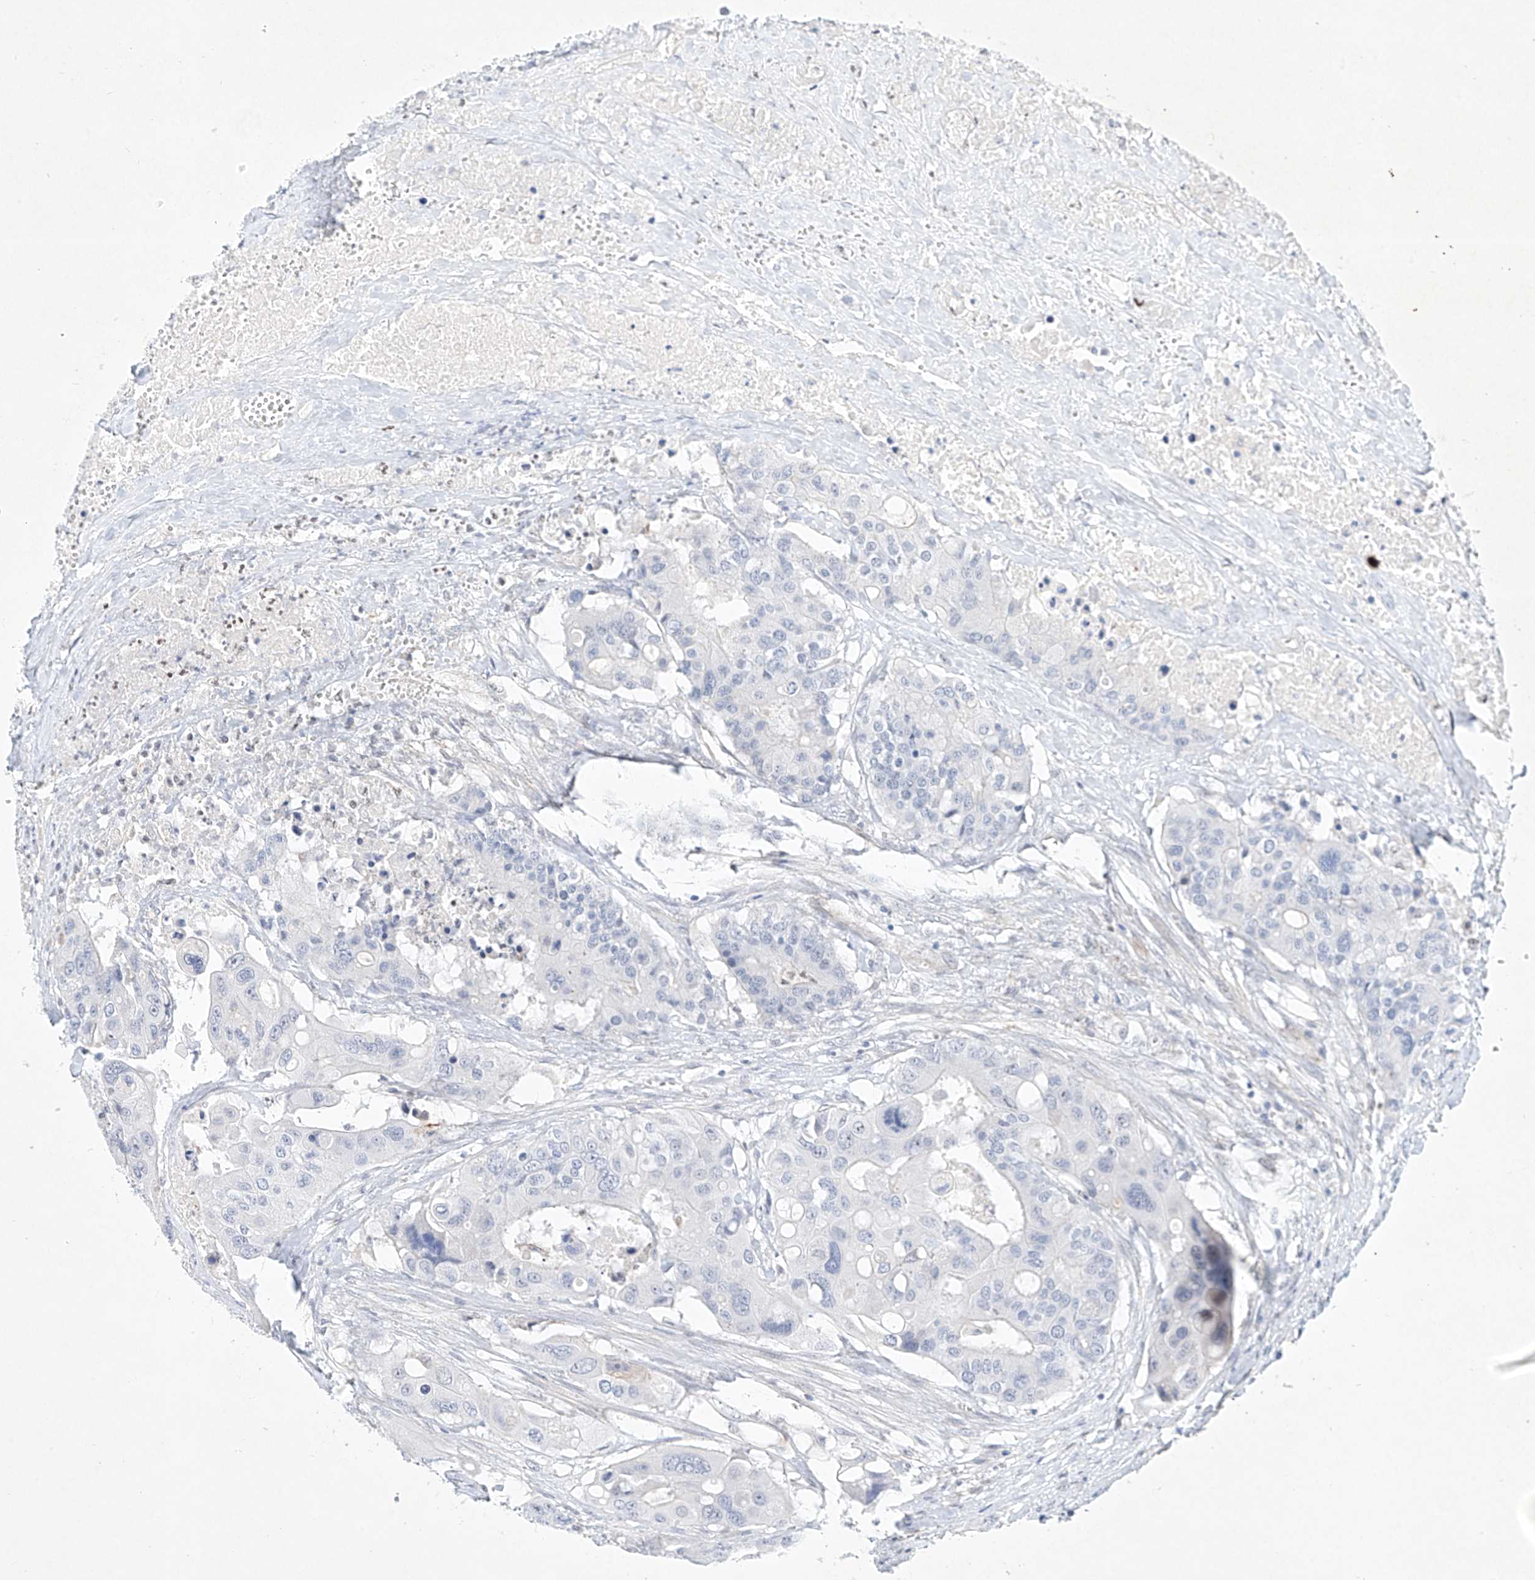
{"staining": {"intensity": "negative", "quantity": "none", "location": "none"}, "tissue": "colorectal cancer", "cell_type": "Tumor cells", "image_type": "cancer", "snomed": [{"axis": "morphology", "description": "Adenocarcinoma, NOS"}, {"axis": "topography", "description": "Colon"}], "caption": "Immunohistochemical staining of colorectal adenocarcinoma reveals no significant staining in tumor cells. (DAB (3,3'-diaminobenzidine) IHC, high magnification).", "gene": "REEP2", "patient": {"sex": "male", "age": 77}}